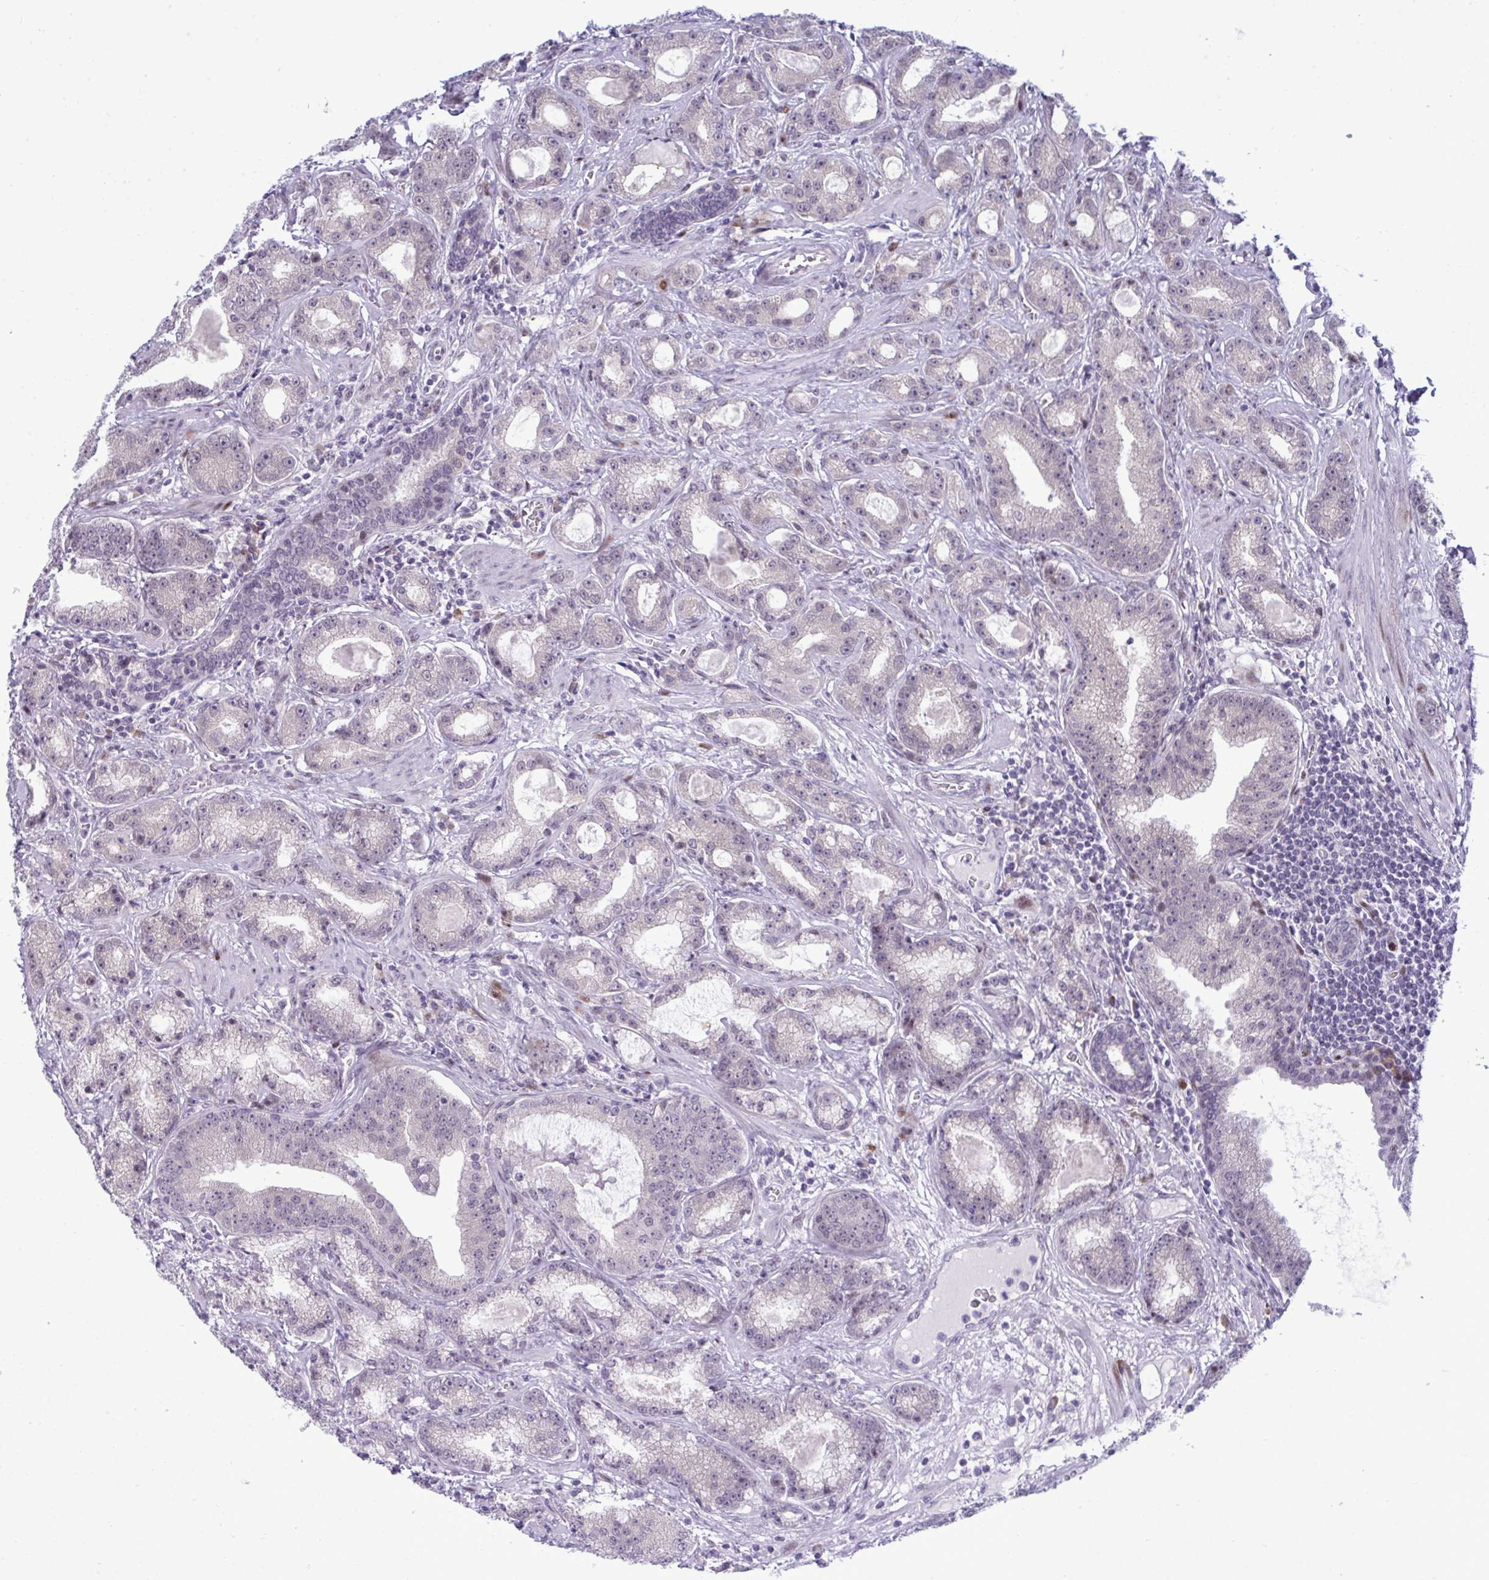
{"staining": {"intensity": "negative", "quantity": "none", "location": "none"}, "tissue": "prostate cancer", "cell_type": "Tumor cells", "image_type": "cancer", "snomed": [{"axis": "morphology", "description": "Adenocarcinoma, High grade"}, {"axis": "topography", "description": "Prostate"}], "caption": "Immunohistochemistry (IHC) image of human prostate high-grade adenocarcinoma stained for a protein (brown), which shows no expression in tumor cells. (DAB IHC with hematoxylin counter stain).", "gene": "TAB1", "patient": {"sex": "male", "age": 65}}